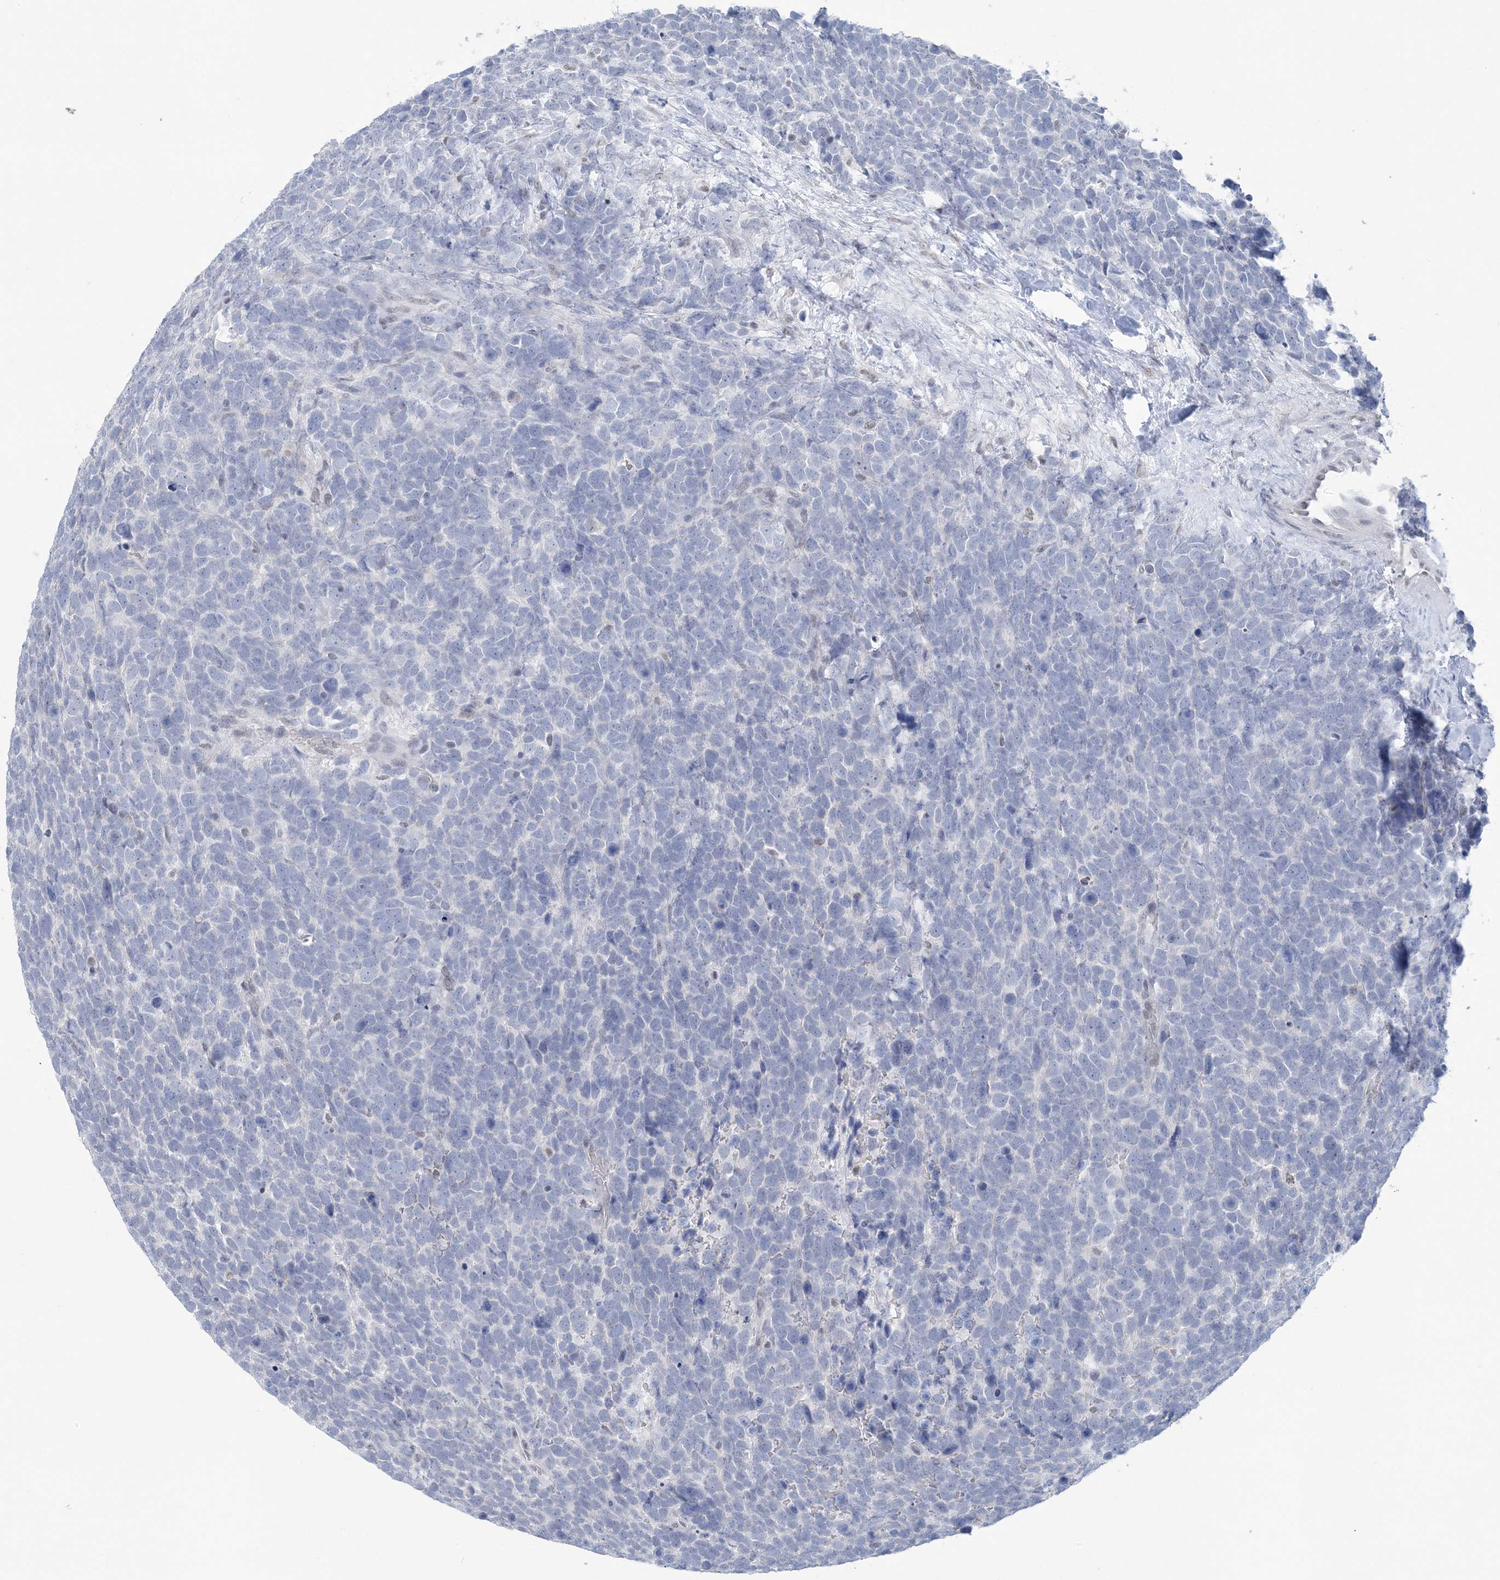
{"staining": {"intensity": "negative", "quantity": "none", "location": "none"}, "tissue": "urothelial cancer", "cell_type": "Tumor cells", "image_type": "cancer", "snomed": [{"axis": "morphology", "description": "Urothelial carcinoma, High grade"}, {"axis": "topography", "description": "Urinary bladder"}], "caption": "Immunohistochemical staining of high-grade urothelial carcinoma displays no significant positivity in tumor cells.", "gene": "ZBTB7A", "patient": {"sex": "female", "age": 82}}